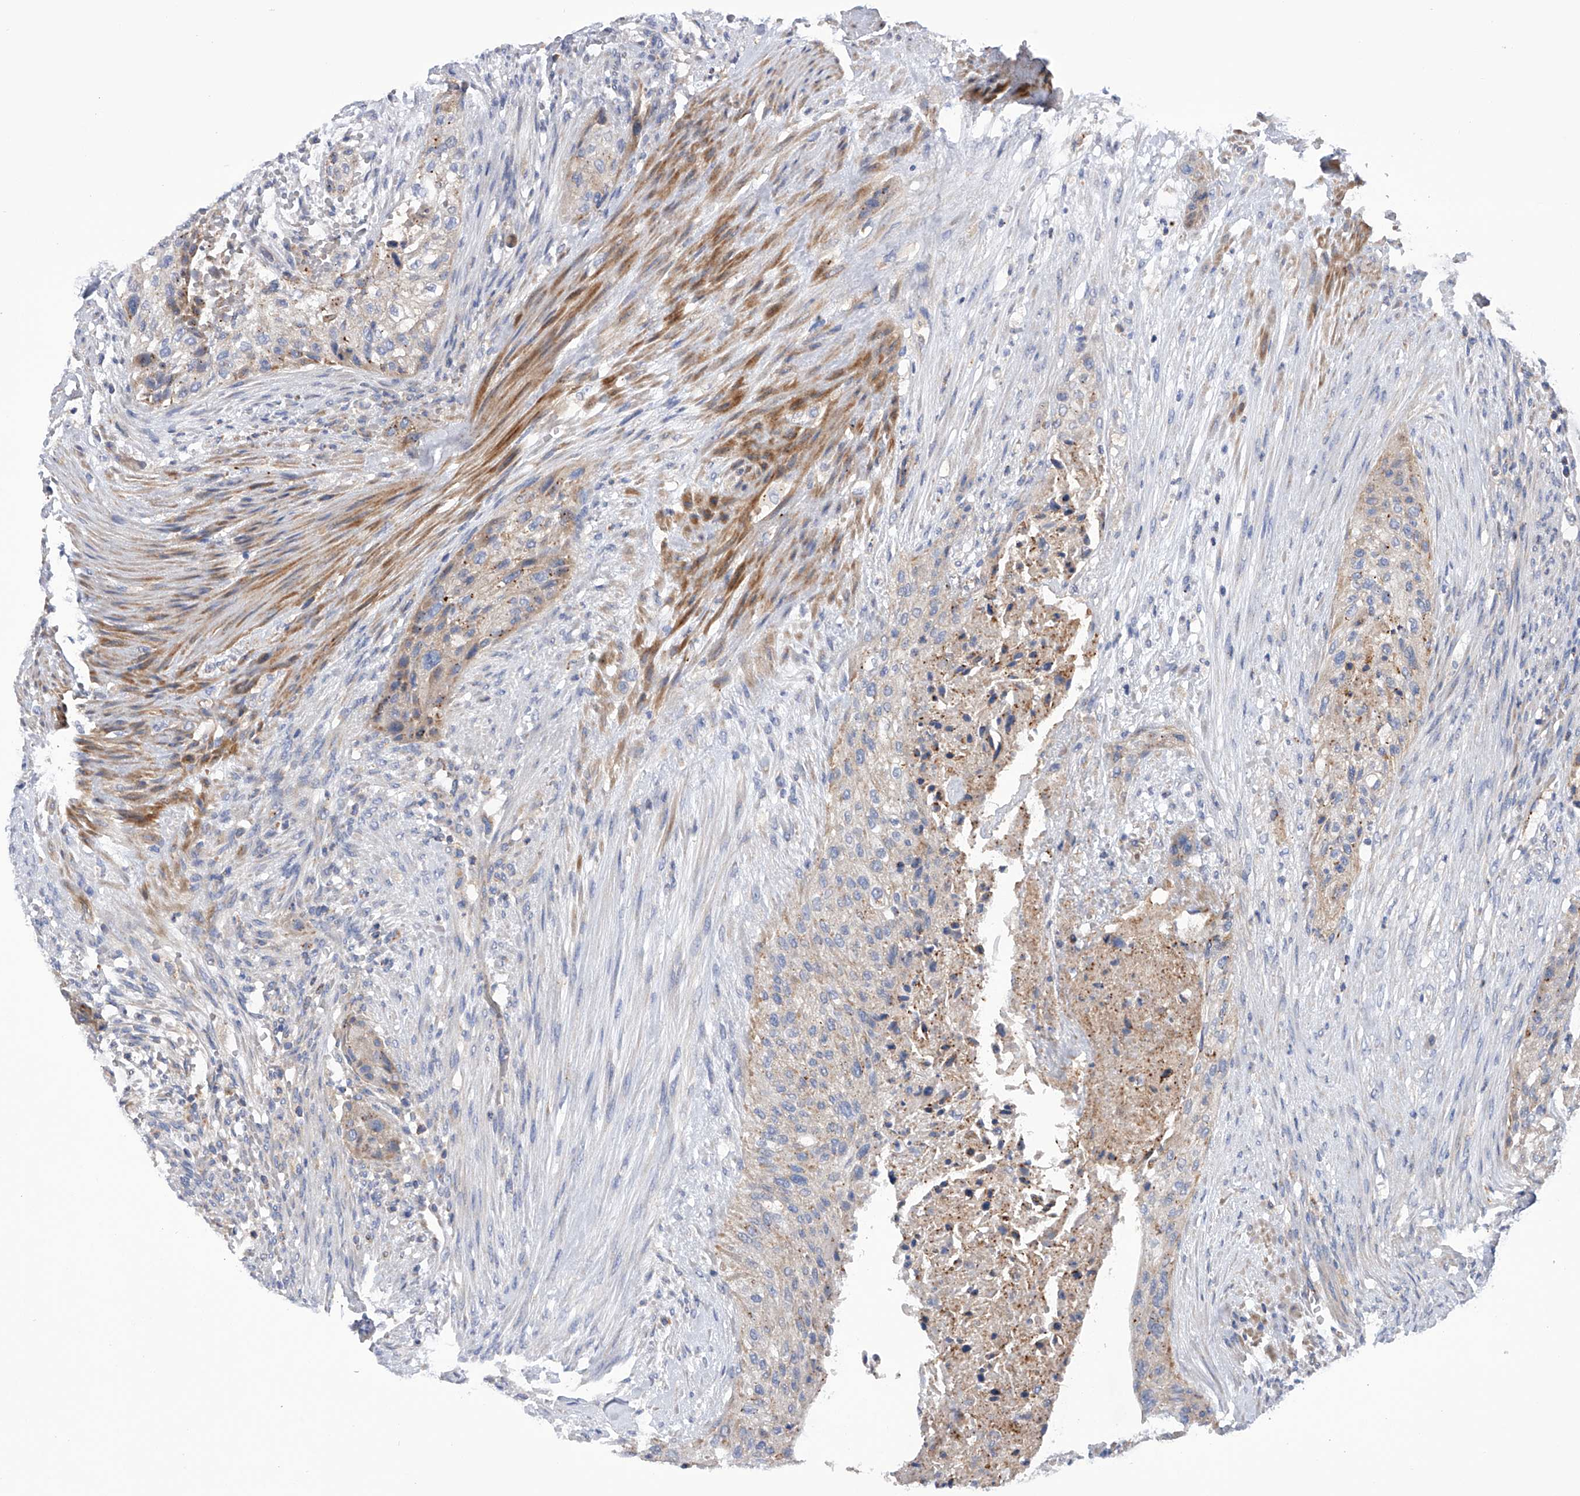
{"staining": {"intensity": "weak", "quantity": "25%-75%", "location": "cytoplasmic/membranous"}, "tissue": "urothelial cancer", "cell_type": "Tumor cells", "image_type": "cancer", "snomed": [{"axis": "morphology", "description": "Urothelial carcinoma, High grade"}, {"axis": "topography", "description": "Urinary bladder"}], "caption": "A micrograph of high-grade urothelial carcinoma stained for a protein shows weak cytoplasmic/membranous brown staining in tumor cells. The staining is performed using DAB brown chromogen to label protein expression. The nuclei are counter-stained blue using hematoxylin.", "gene": "MLYCD", "patient": {"sex": "male", "age": 35}}